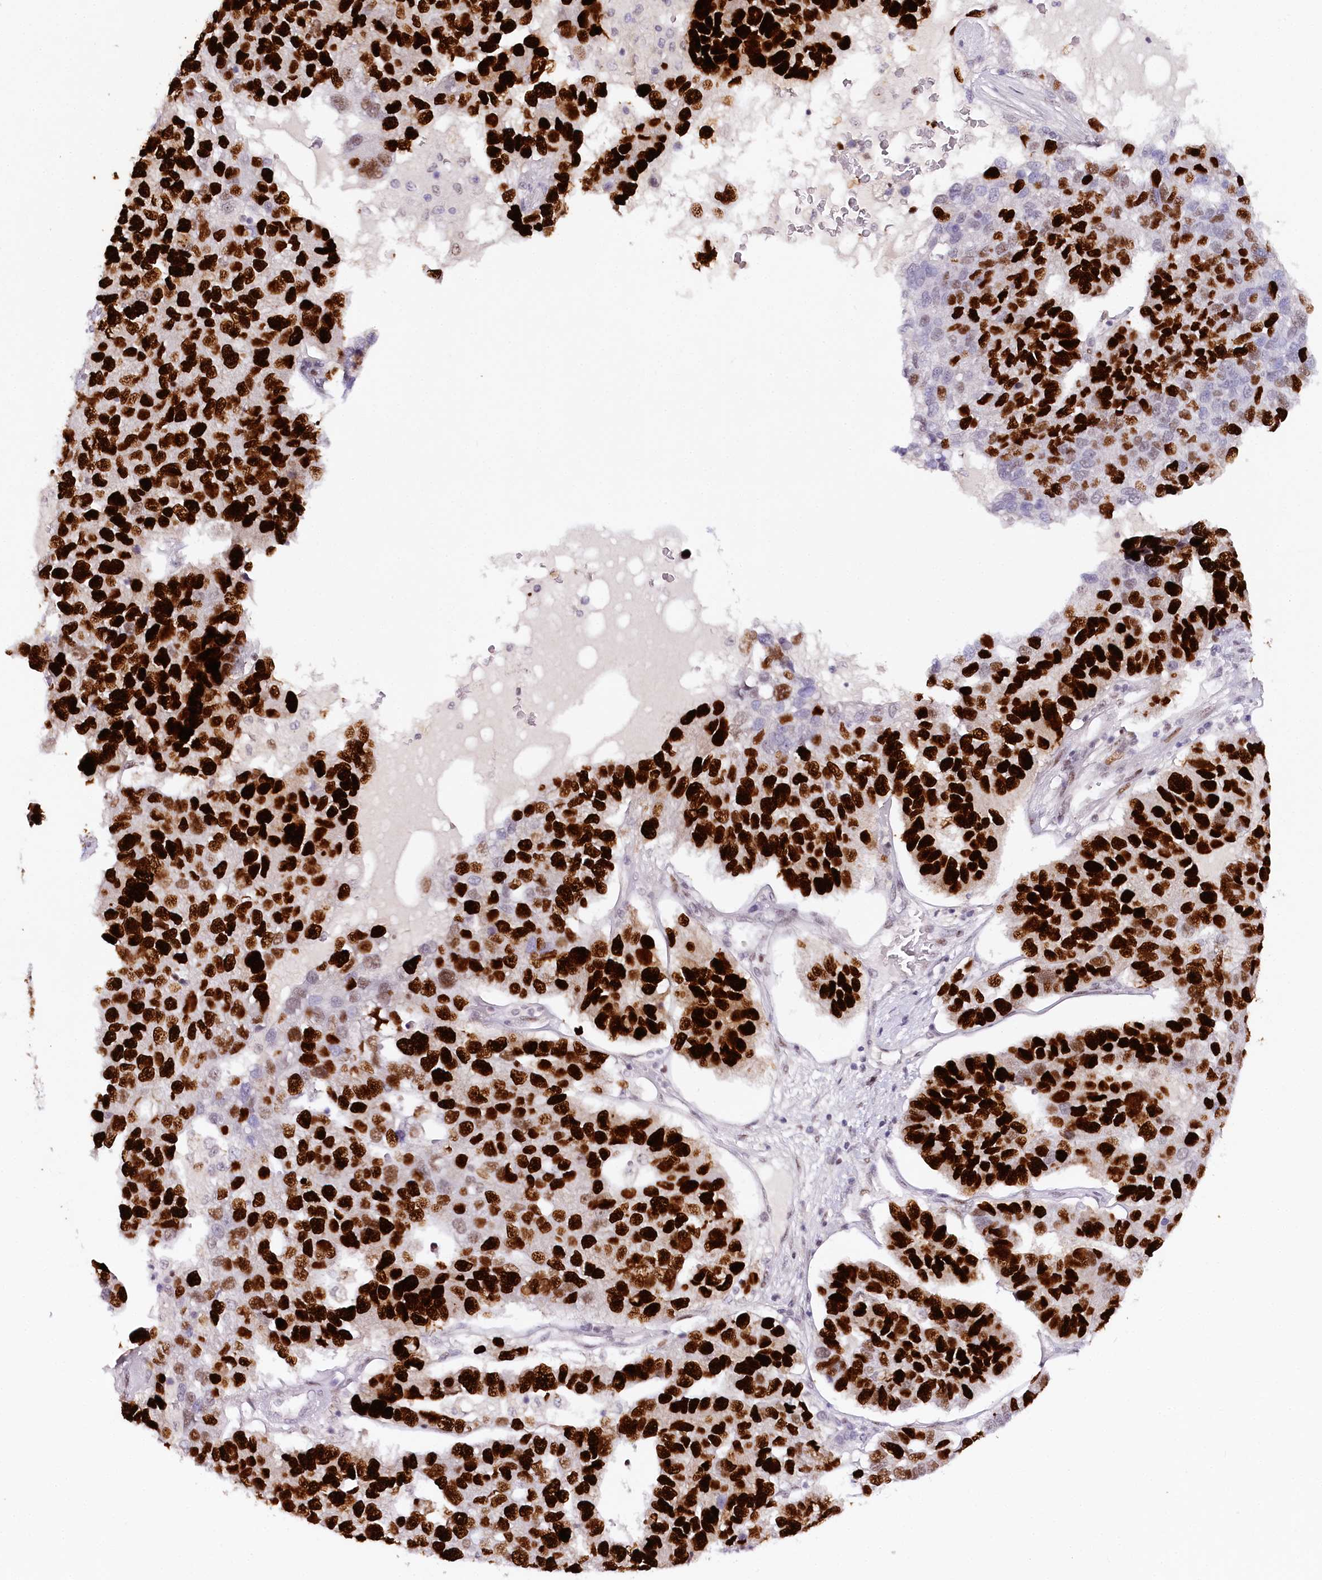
{"staining": {"intensity": "strong", "quantity": ">75%", "location": "nuclear"}, "tissue": "pancreatic cancer", "cell_type": "Tumor cells", "image_type": "cancer", "snomed": [{"axis": "morphology", "description": "Adenocarcinoma, NOS"}, {"axis": "topography", "description": "Pancreas"}], "caption": "There is high levels of strong nuclear expression in tumor cells of pancreatic cancer, as demonstrated by immunohistochemical staining (brown color).", "gene": "TP53", "patient": {"sex": "female", "age": 61}}